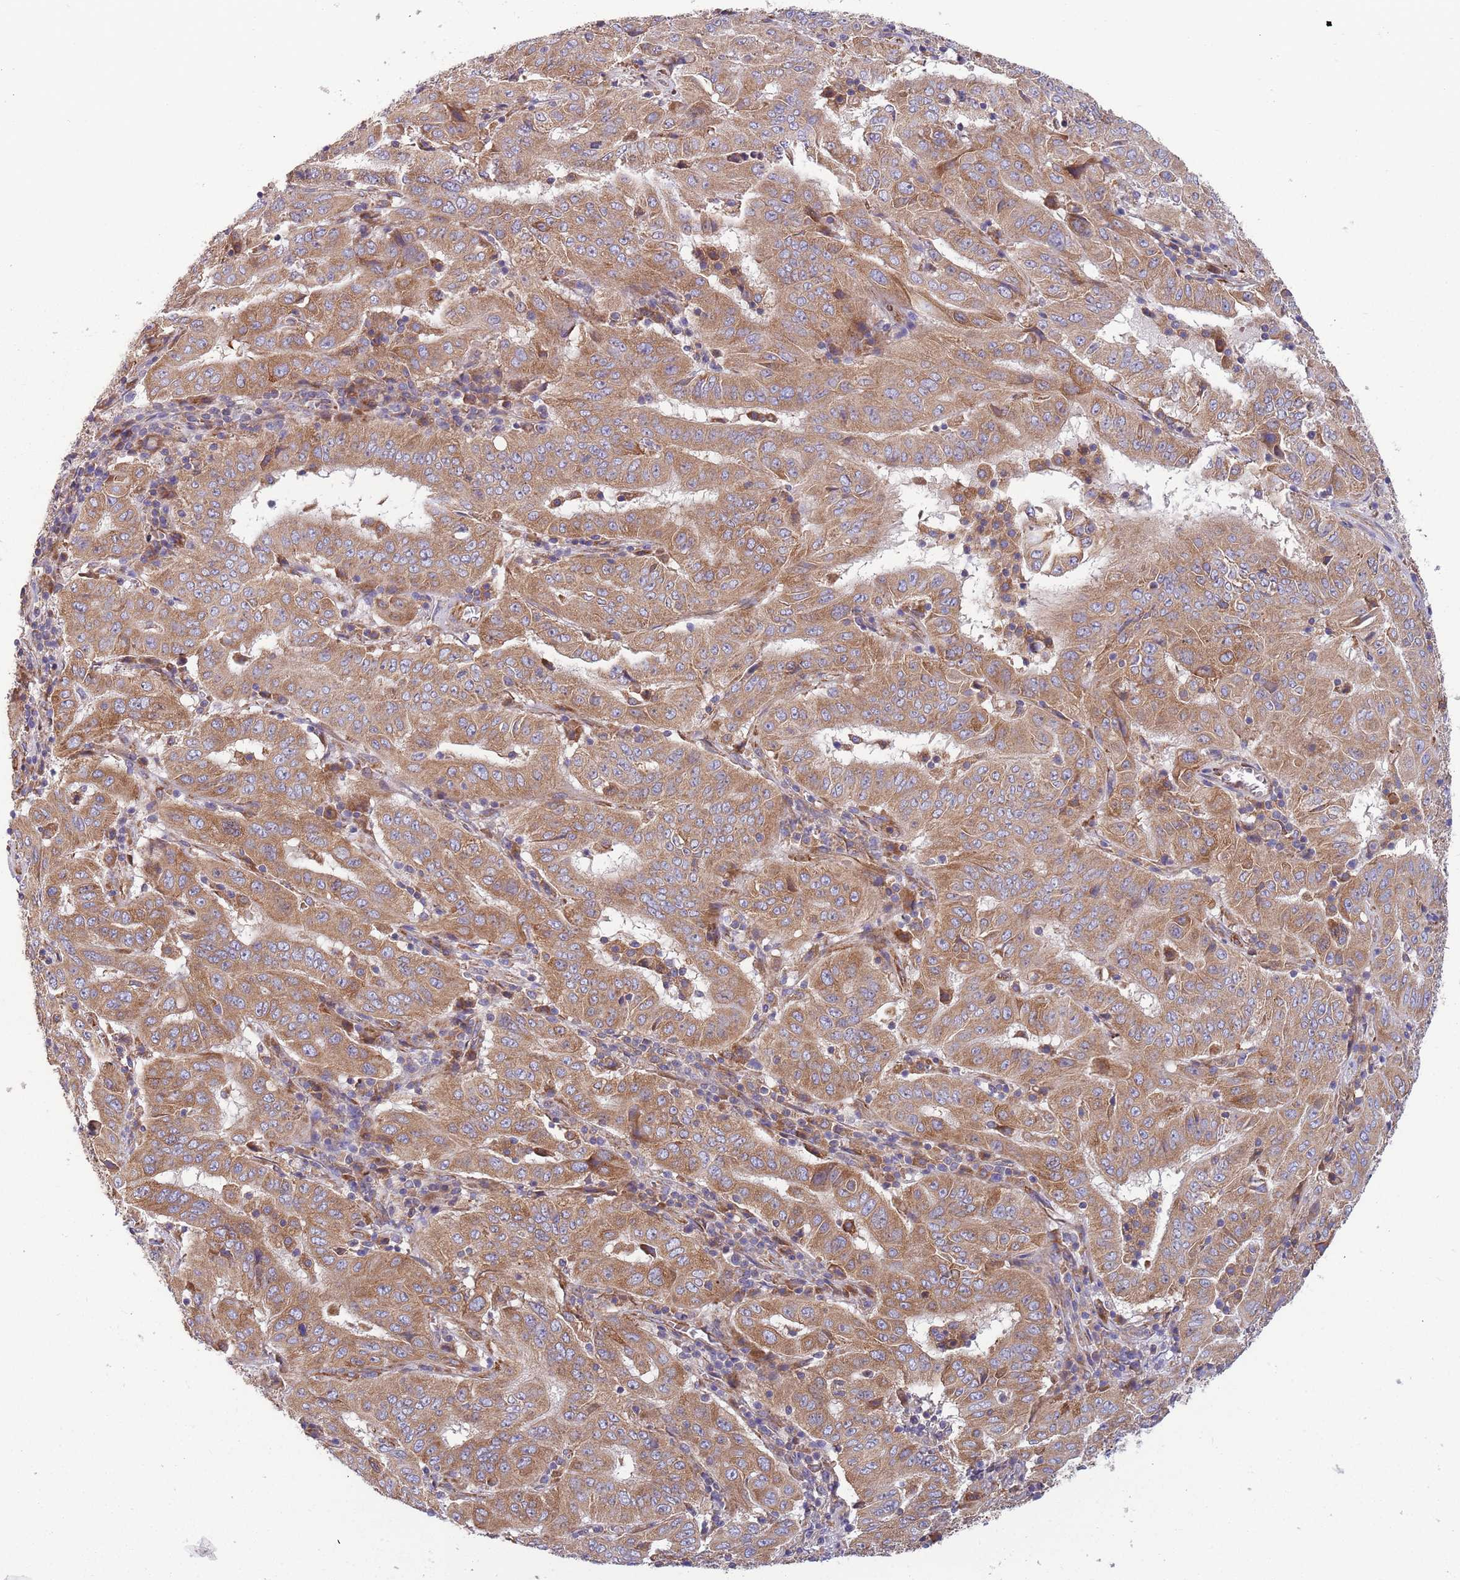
{"staining": {"intensity": "moderate", "quantity": ">75%", "location": "cytoplasmic/membranous"}, "tissue": "pancreatic cancer", "cell_type": "Tumor cells", "image_type": "cancer", "snomed": [{"axis": "morphology", "description": "Adenocarcinoma, NOS"}, {"axis": "topography", "description": "Pancreas"}], "caption": "Human adenocarcinoma (pancreatic) stained with a brown dye demonstrates moderate cytoplasmic/membranous positive positivity in approximately >75% of tumor cells.", "gene": "ARMCX6", "patient": {"sex": "male", "age": 63}}